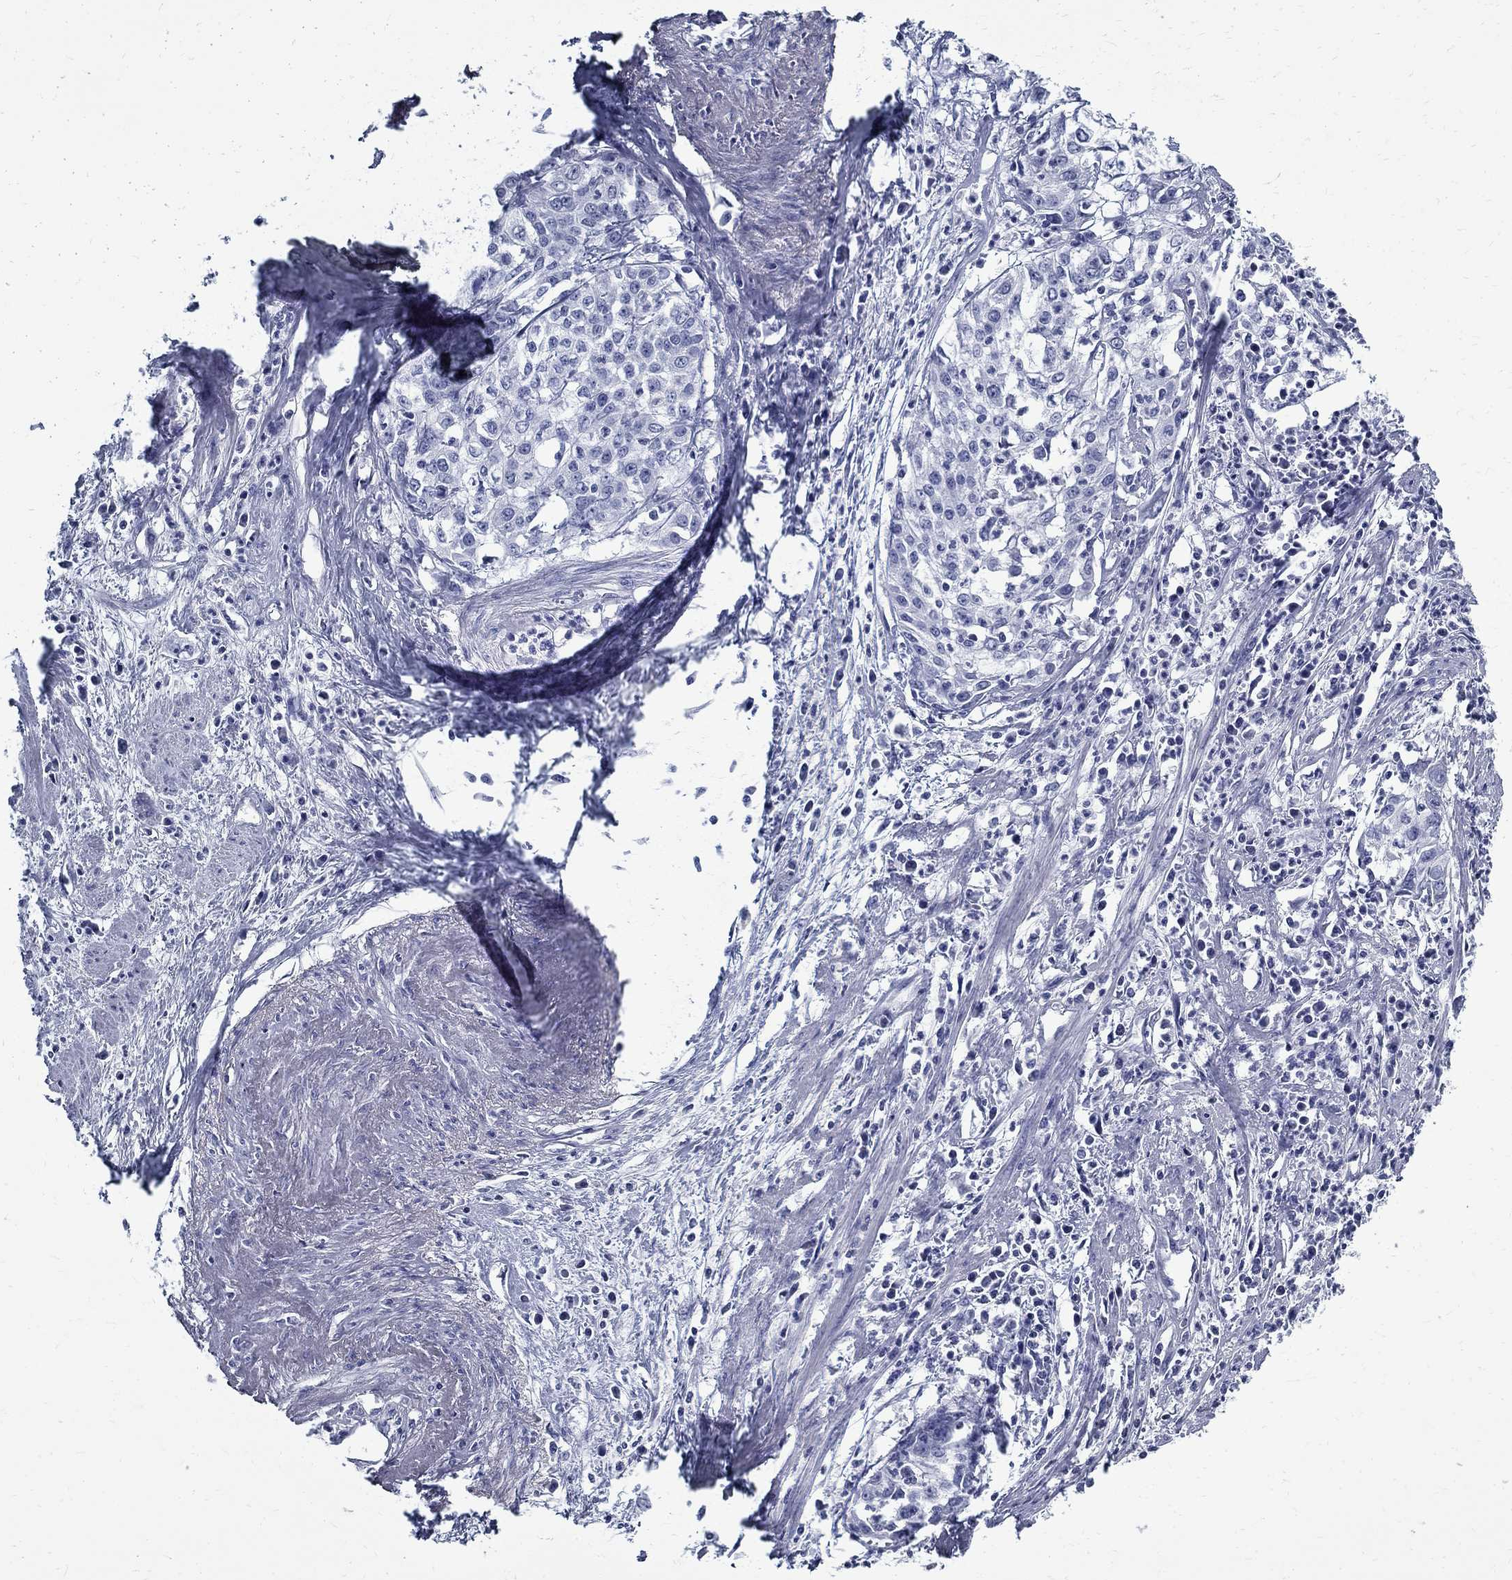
{"staining": {"intensity": "negative", "quantity": "none", "location": "none"}, "tissue": "cervical cancer", "cell_type": "Tumor cells", "image_type": "cancer", "snomed": [{"axis": "morphology", "description": "Squamous cell carcinoma, NOS"}, {"axis": "topography", "description": "Cervix"}], "caption": "A high-resolution image shows IHC staining of cervical cancer (squamous cell carcinoma), which demonstrates no significant positivity in tumor cells.", "gene": "TGM4", "patient": {"sex": "female", "age": 39}}